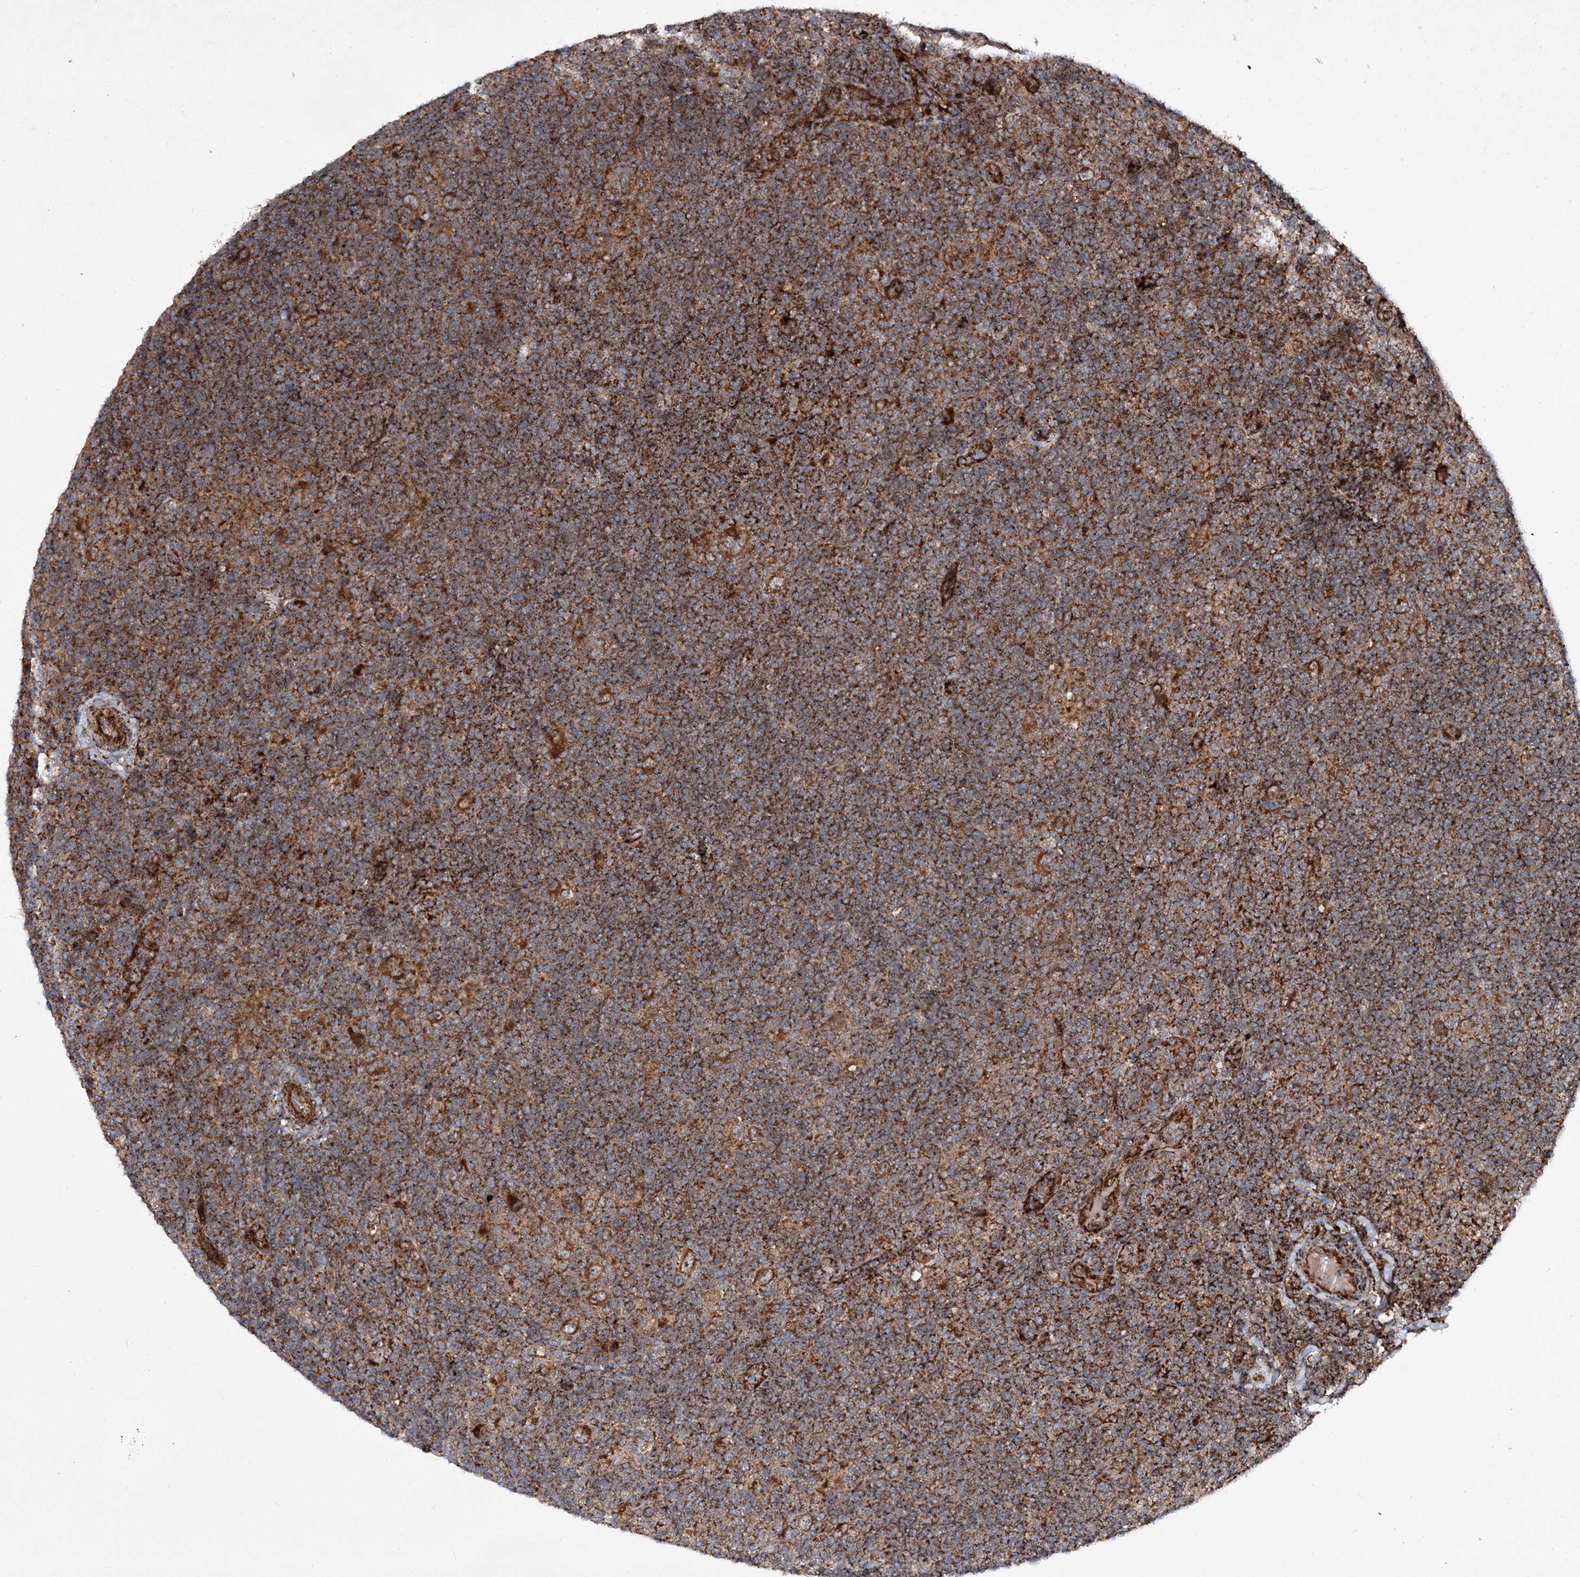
{"staining": {"intensity": "strong", "quantity": ">75%", "location": "cytoplasmic/membranous"}, "tissue": "lymphoma", "cell_type": "Tumor cells", "image_type": "cancer", "snomed": [{"axis": "morphology", "description": "Hodgkin's disease, NOS"}, {"axis": "topography", "description": "Lymph node"}], "caption": "Brown immunohistochemical staining in Hodgkin's disease exhibits strong cytoplasmic/membranous staining in approximately >75% of tumor cells.", "gene": "SCRN3", "patient": {"sex": "female", "age": 57}}